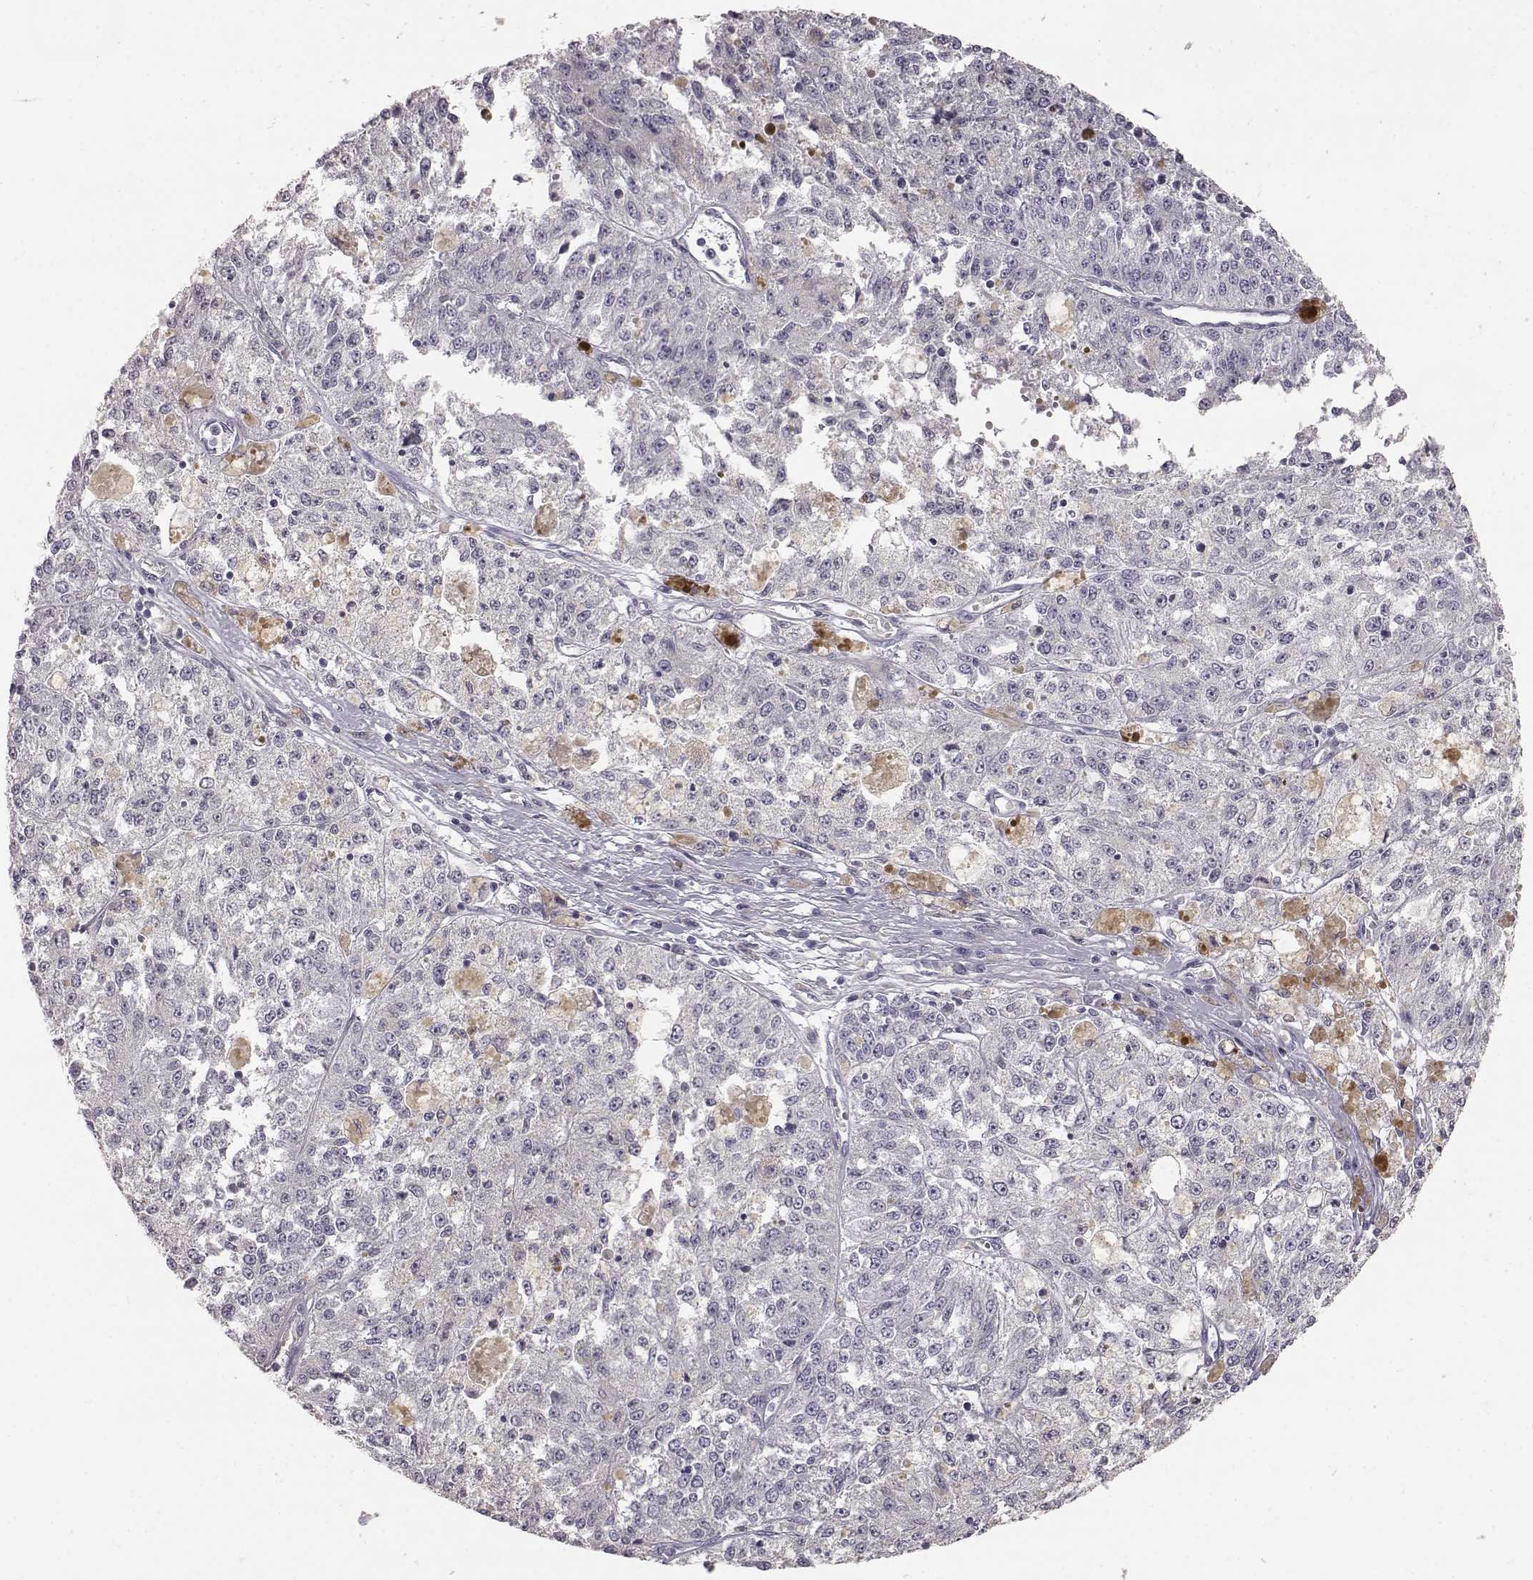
{"staining": {"intensity": "negative", "quantity": "none", "location": "none"}, "tissue": "melanoma", "cell_type": "Tumor cells", "image_type": "cancer", "snomed": [{"axis": "morphology", "description": "Malignant melanoma, Metastatic site"}, {"axis": "topography", "description": "Lymph node"}], "caption": "DAB (3,3'-diaminobenzidine) immunohistochemical staining of human malignant melanoma (metastatic site) demonstrates no significant expression in tumor cells.", "gene": "KRT33A", "patient": {"sex": "female", "age": 64}}